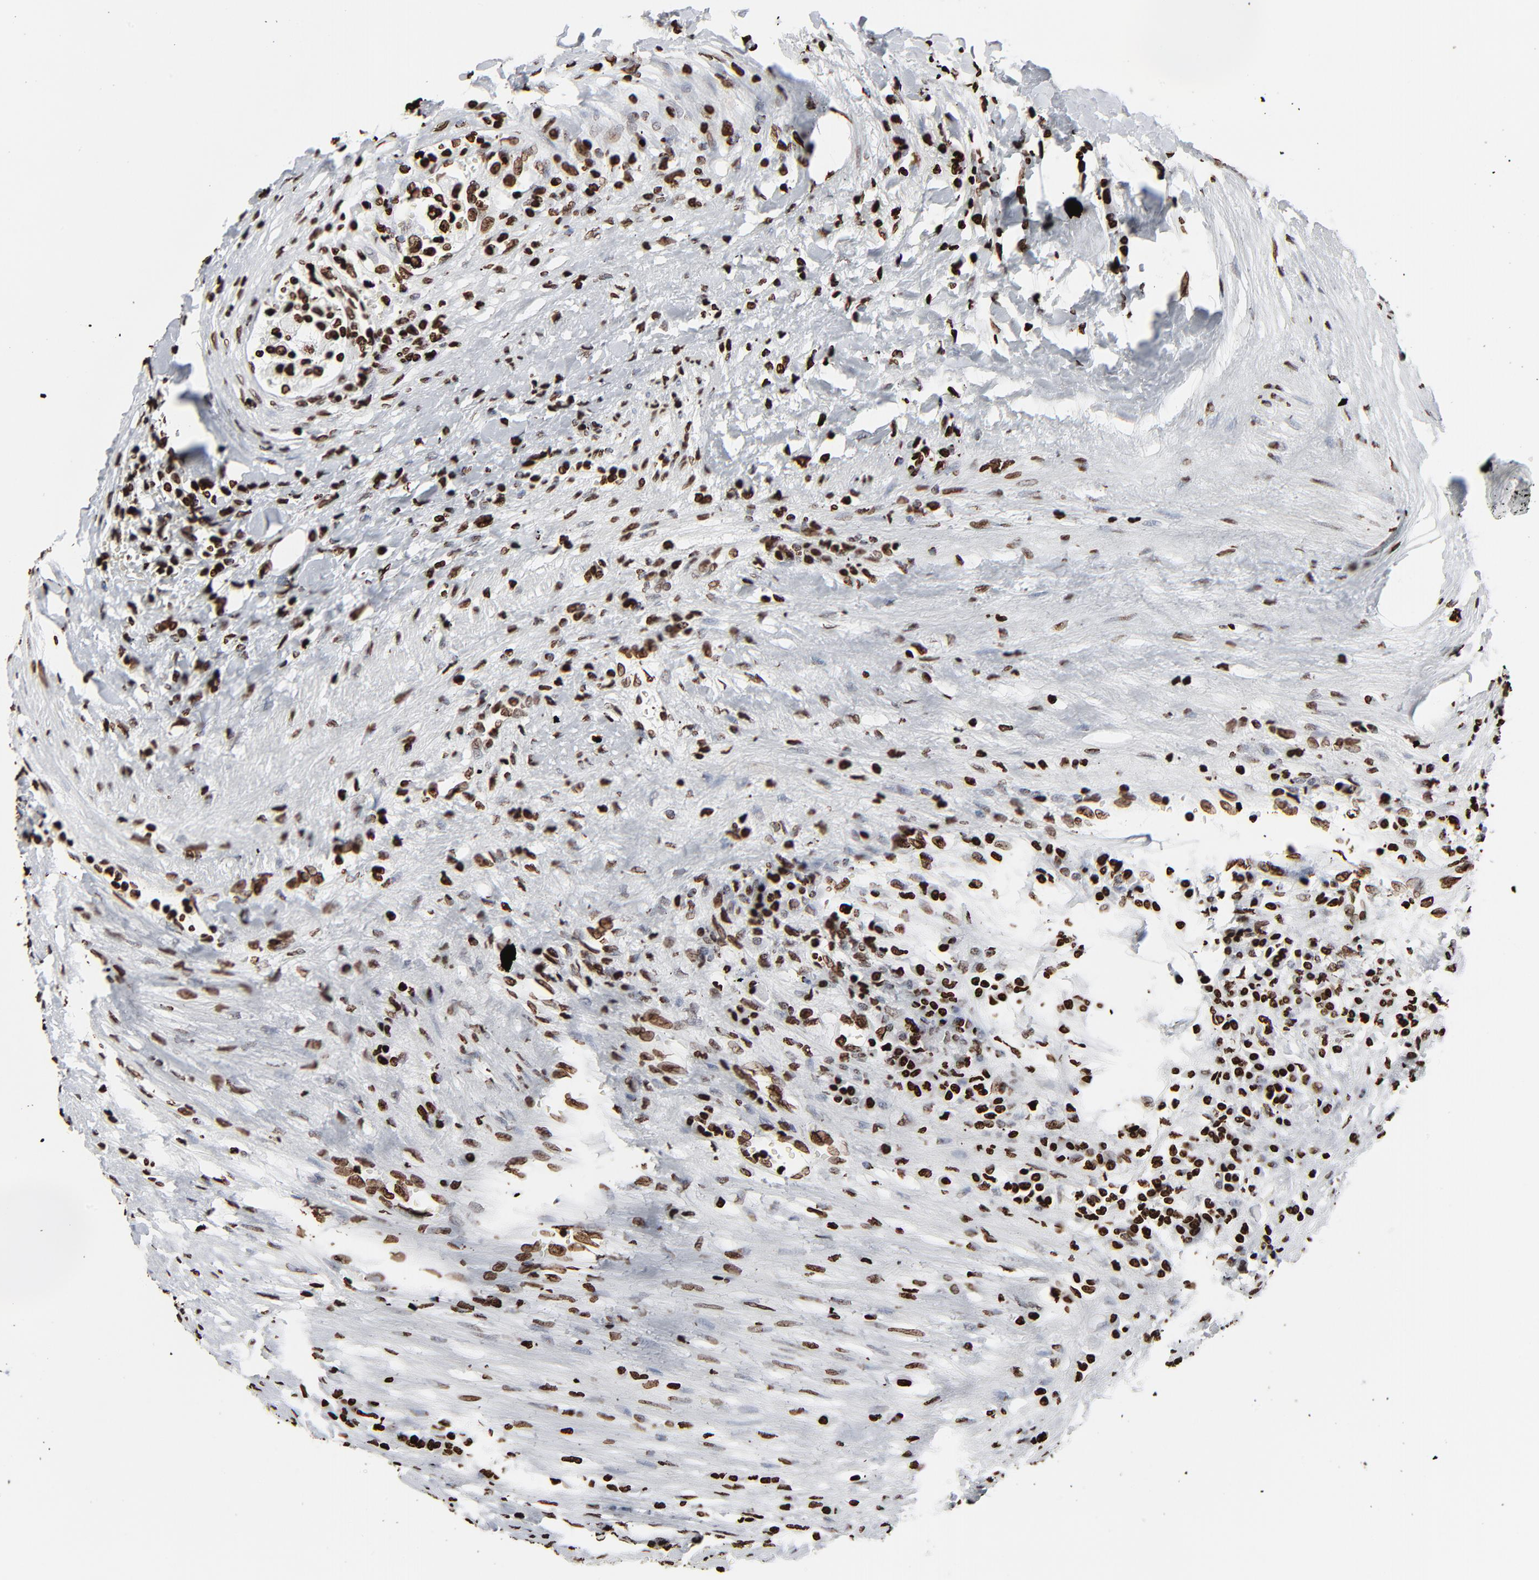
{"staining": {"intensity": "strong", "quantity": ">75%", "location": "nuclear"}, "tissue": "renal cancer", "cell_type": "Tumor cells", "image_type": "cancer", "snomed": [{"axis": "morphology", "description": "Normal tissue, NOS"}, {"axis": "morphology", "description": "Adenocarcinoma, NOS"}, {"axis": "topography", "description": "Kidney"}], "caption": "Strong nuclear protein expression is appreciated in about >75% of tumor cells in renal adenocarcinoma.", "gene": "H3-4", "patient": {"sex": "male", "age": 71}}